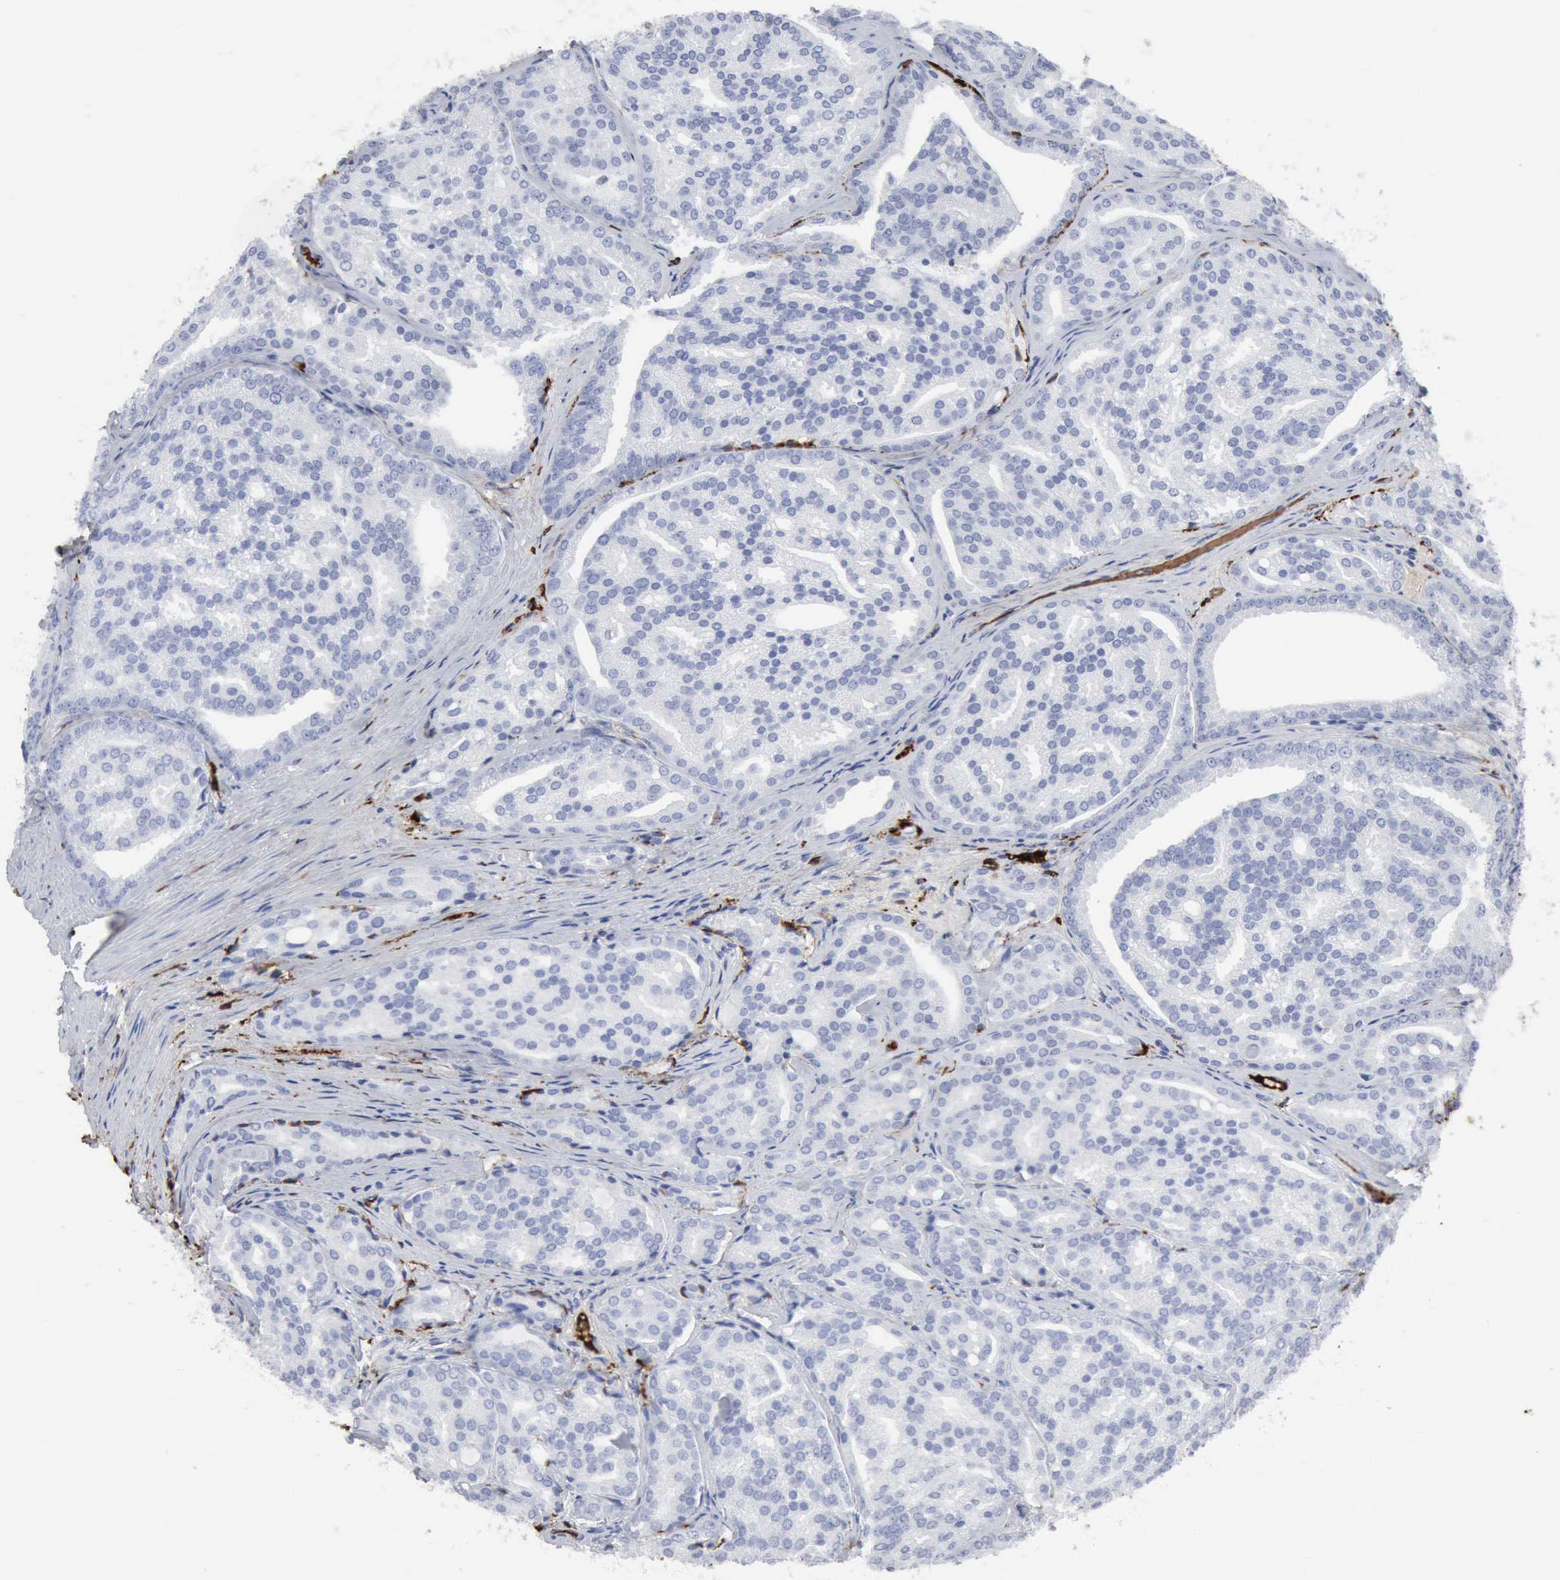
{"staining": {"intensity": "negative", "quantity": "none", "location": "none"}, "tissue": "prostate cancer", "cell_type": "Tumor cells", "image_type": "cancer", "snomed": [{"axis": "morphology", "description": "Adenocarcinoma, High grade"}, {"axis": "topography", "description": "Prostate"}], "caption": "The image reveals no significant positivity in tumor cells of high-grade adenocarcinoma (prostate).", "gene": "C4BPA", "patient": {"sex": "male", "age": 64}}